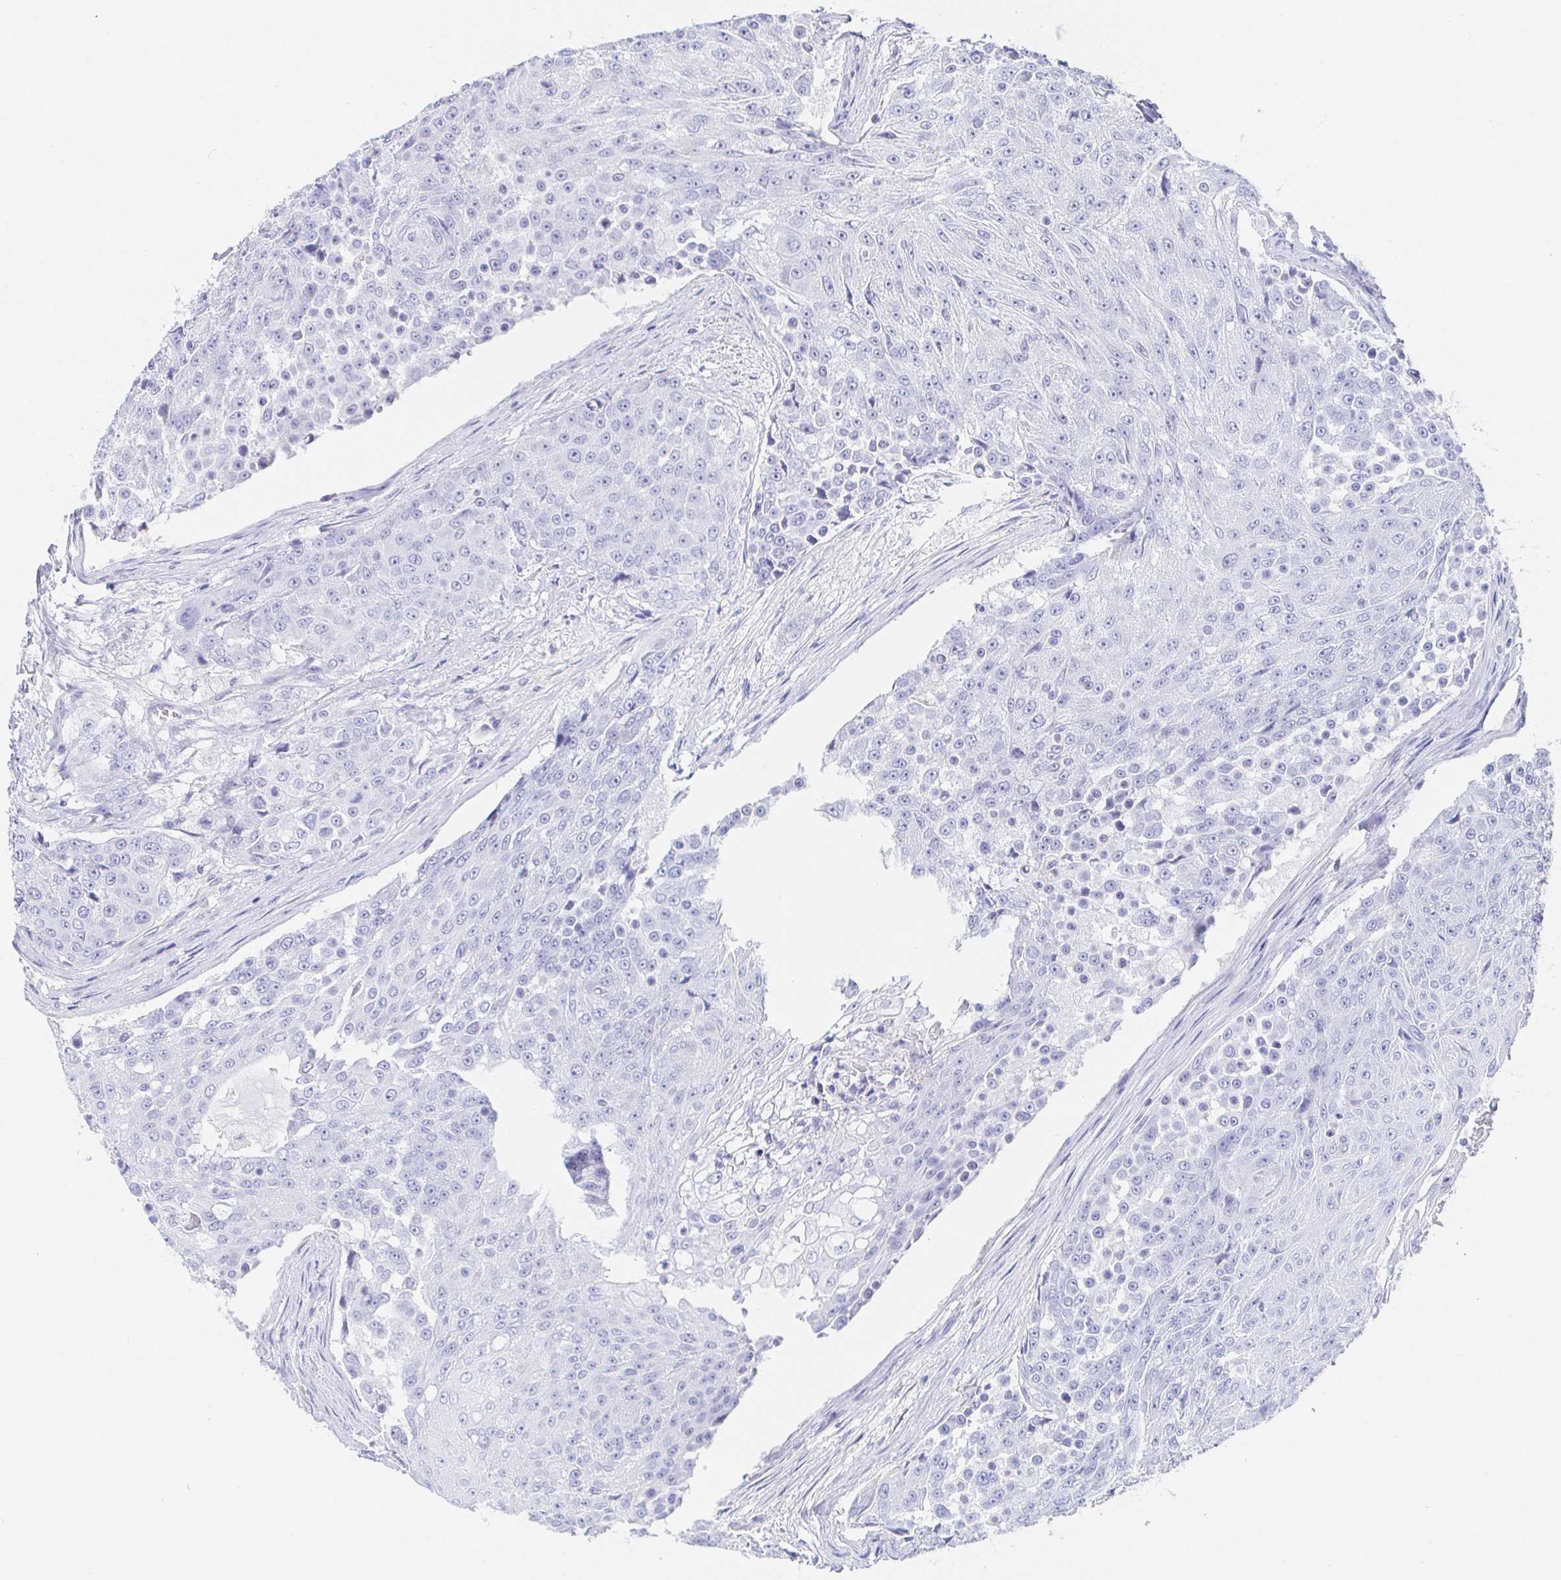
{"staining": {"intensity": "negative", "quantity": "none", "location": "none"}, "tissue": "urothelial cancer", "cell_type": "Tumor cells", "image_type": "cancer", "snomed": [{"axis": "morphology", "description": "Urothelial carcinoma, High grade"}, {"axis": "topography", "description": "Urinary bladder"}], "caption": "This is an IHC micrograph of human urothelial cancer. There is no expression in tumor cells.", "gene": "PDE6B", "patient": {"sex": "female", "age": 63}}